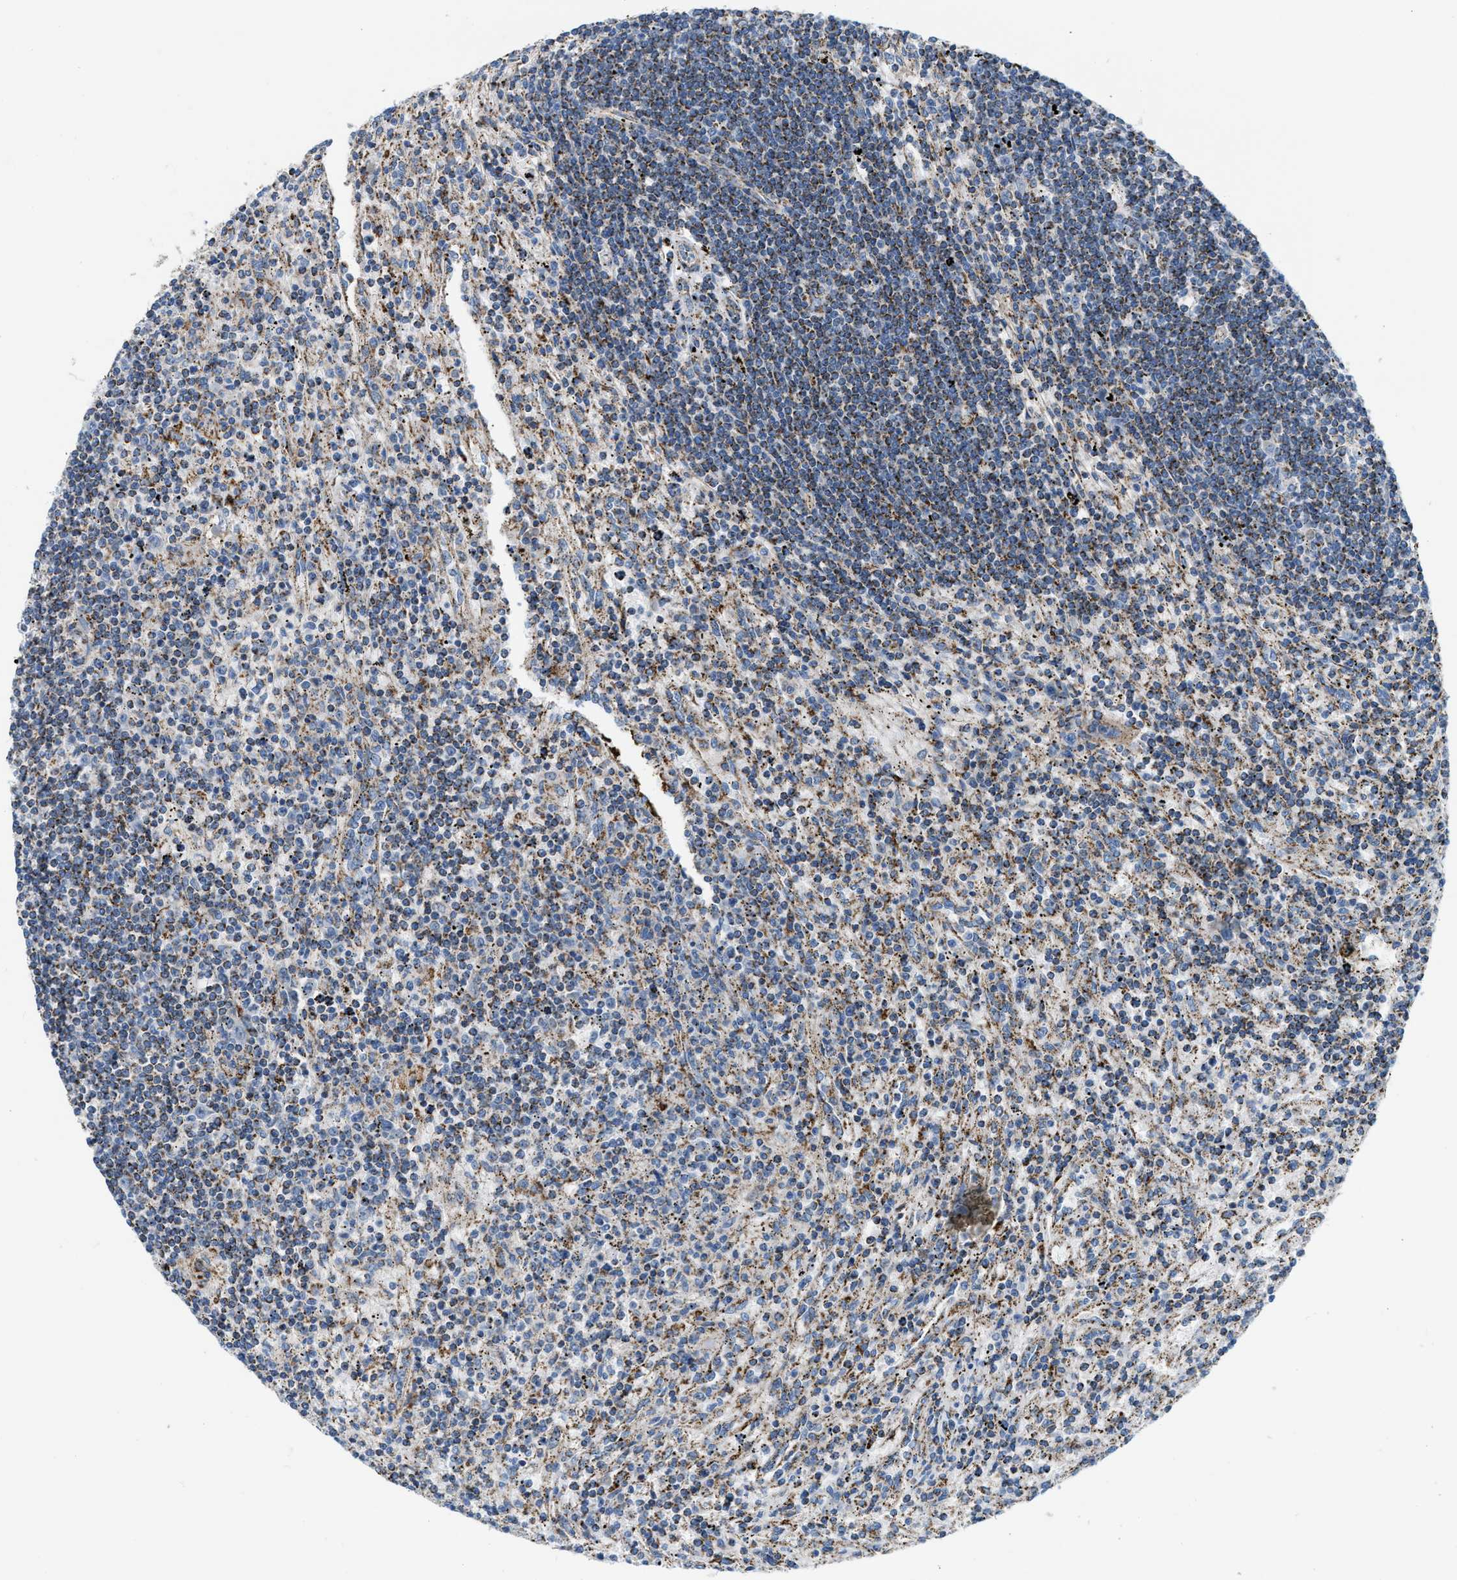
{"staining": {"intensity": "moderate", "quantity": "25%-75%", "location": "cytoplasmic/membranous"}, "tissue": "lymphoma", "cell_type": "Tumor cells", "image_type": "cancer", "snomed": [{"axis": "morphology", "description": "Malignant lymphoma, non-Hodgkin's type, Low grade"}, {"axis": "topography", "description": "Spleen"}], "caption": "Immunohistochemistry histopathology image of neoplastic tissue: human low-grade malignant lymphoma, non-Hodgkin's type stained using IHC shows medium levels of moderate protein expression localized specifically in the cytoplasmic/membranous of tumor cells, appearing as a cytoplasmic/membranous brown color.", "gene": "JADE1", "patient": {"sex": "male", "age": 76}}